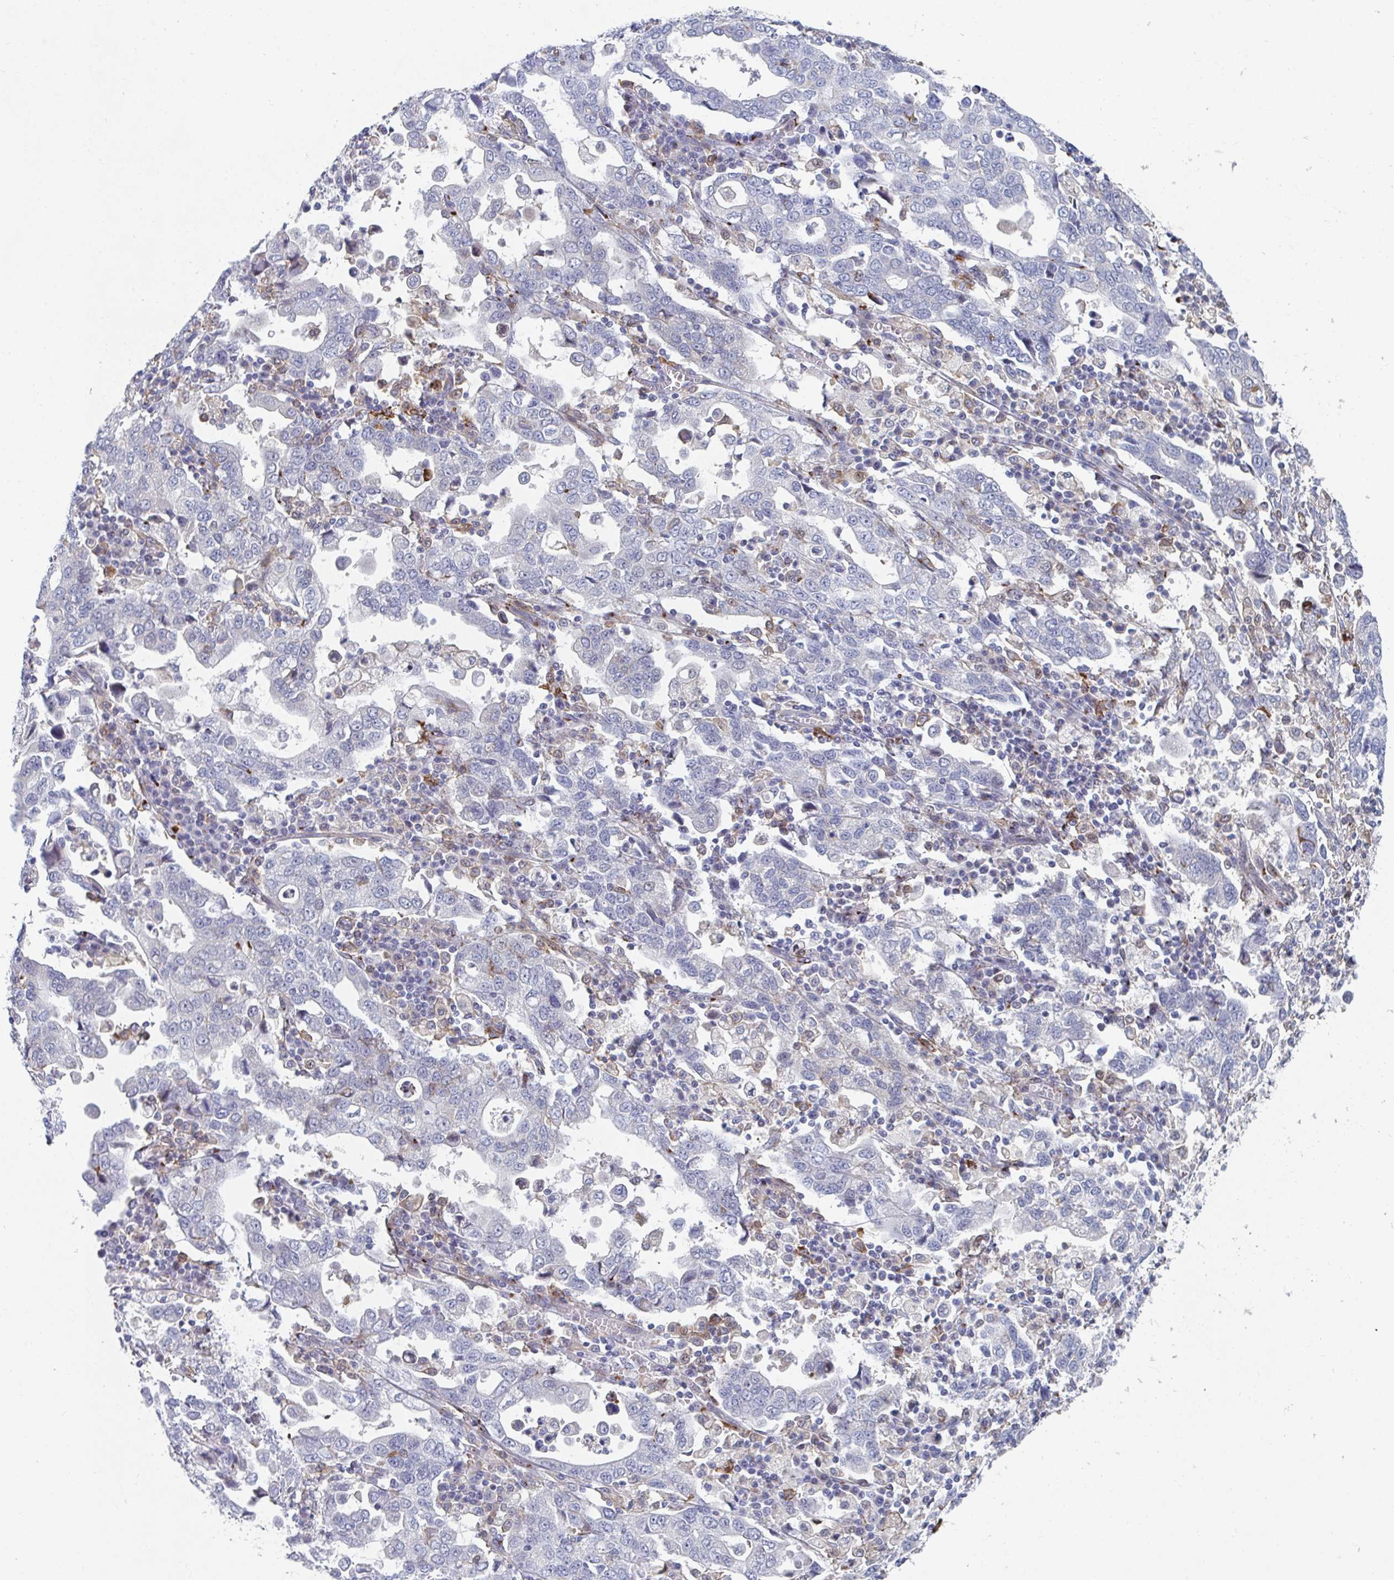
{"staining": {"intensity": "negative", "quantity": "none", "location": "none"}, "tissue": "stomach cancer", "cell_type": "Tumor cells", "image_type": "cancer", "snomed": [{"axis": "morphology", "description": "Adenocarcinoma, NOS"}, {"axis": "topography", "description": "Stomach, upper"}], "caption": "A histopathology image of stomach cancer stained for a protein reveals no brown staining in tumor cells.", "gene": "PSMG1", "patient": {"sex": "male", "age": 85}}